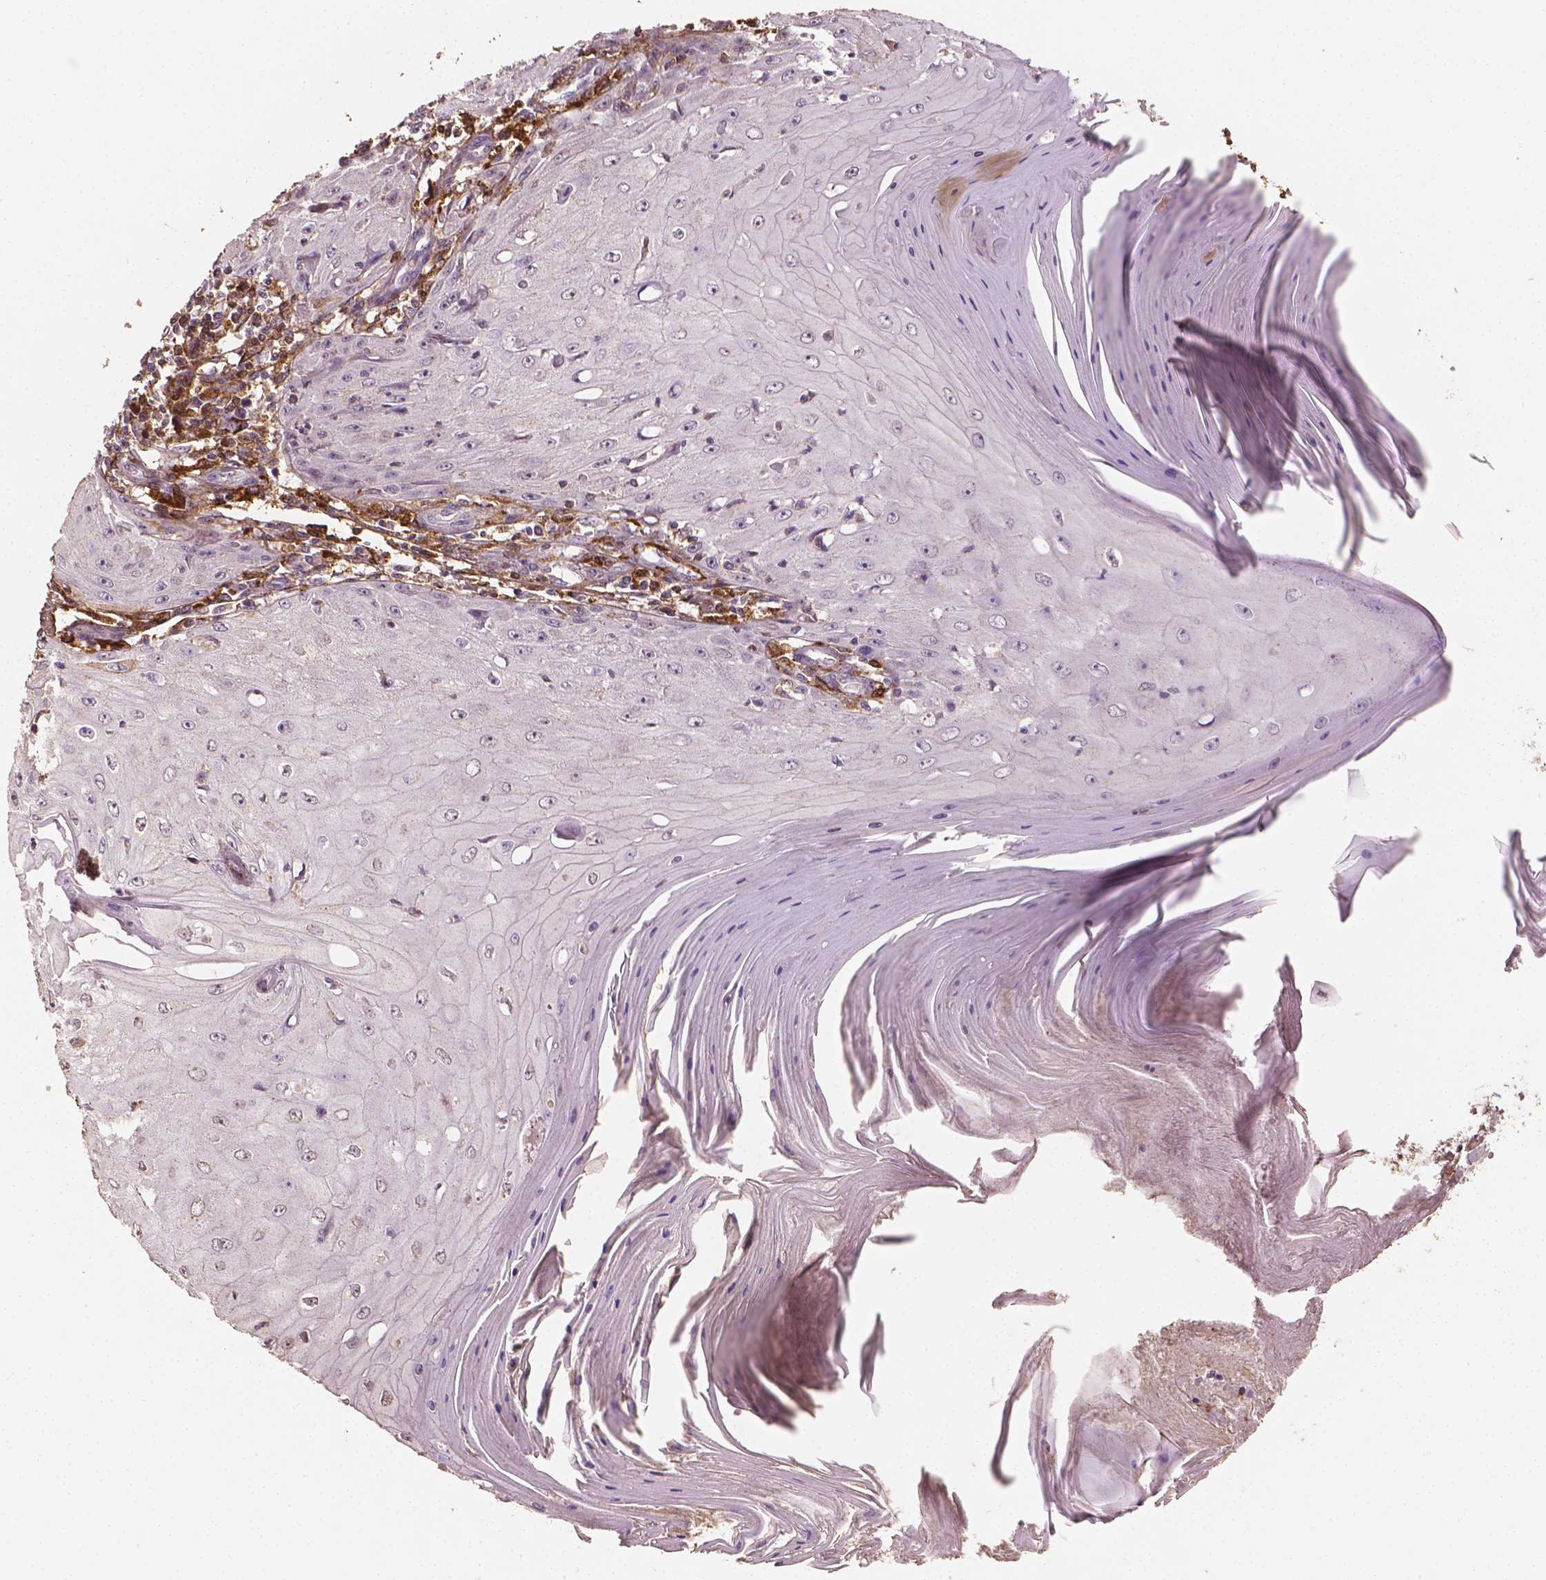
{"staining": {"intensity": "negative", "quantity": "none", "location": "none"}, "tissue": "skin cancer", "cell_type": "Tumor cells", "image_type": "cancer", "snomed": [{"axis": "morphology", "description": "Squamous cell carcinoma, NOS"}, {"axis": "topography", "description": "Skin"}], "caption": "This is an IHC photomicrograph of skin cancer (squamous cell carcinoma). There is no staining in tumor cells.", "gene": "DCN", "patient": {"sex": "female", "age": 73}}